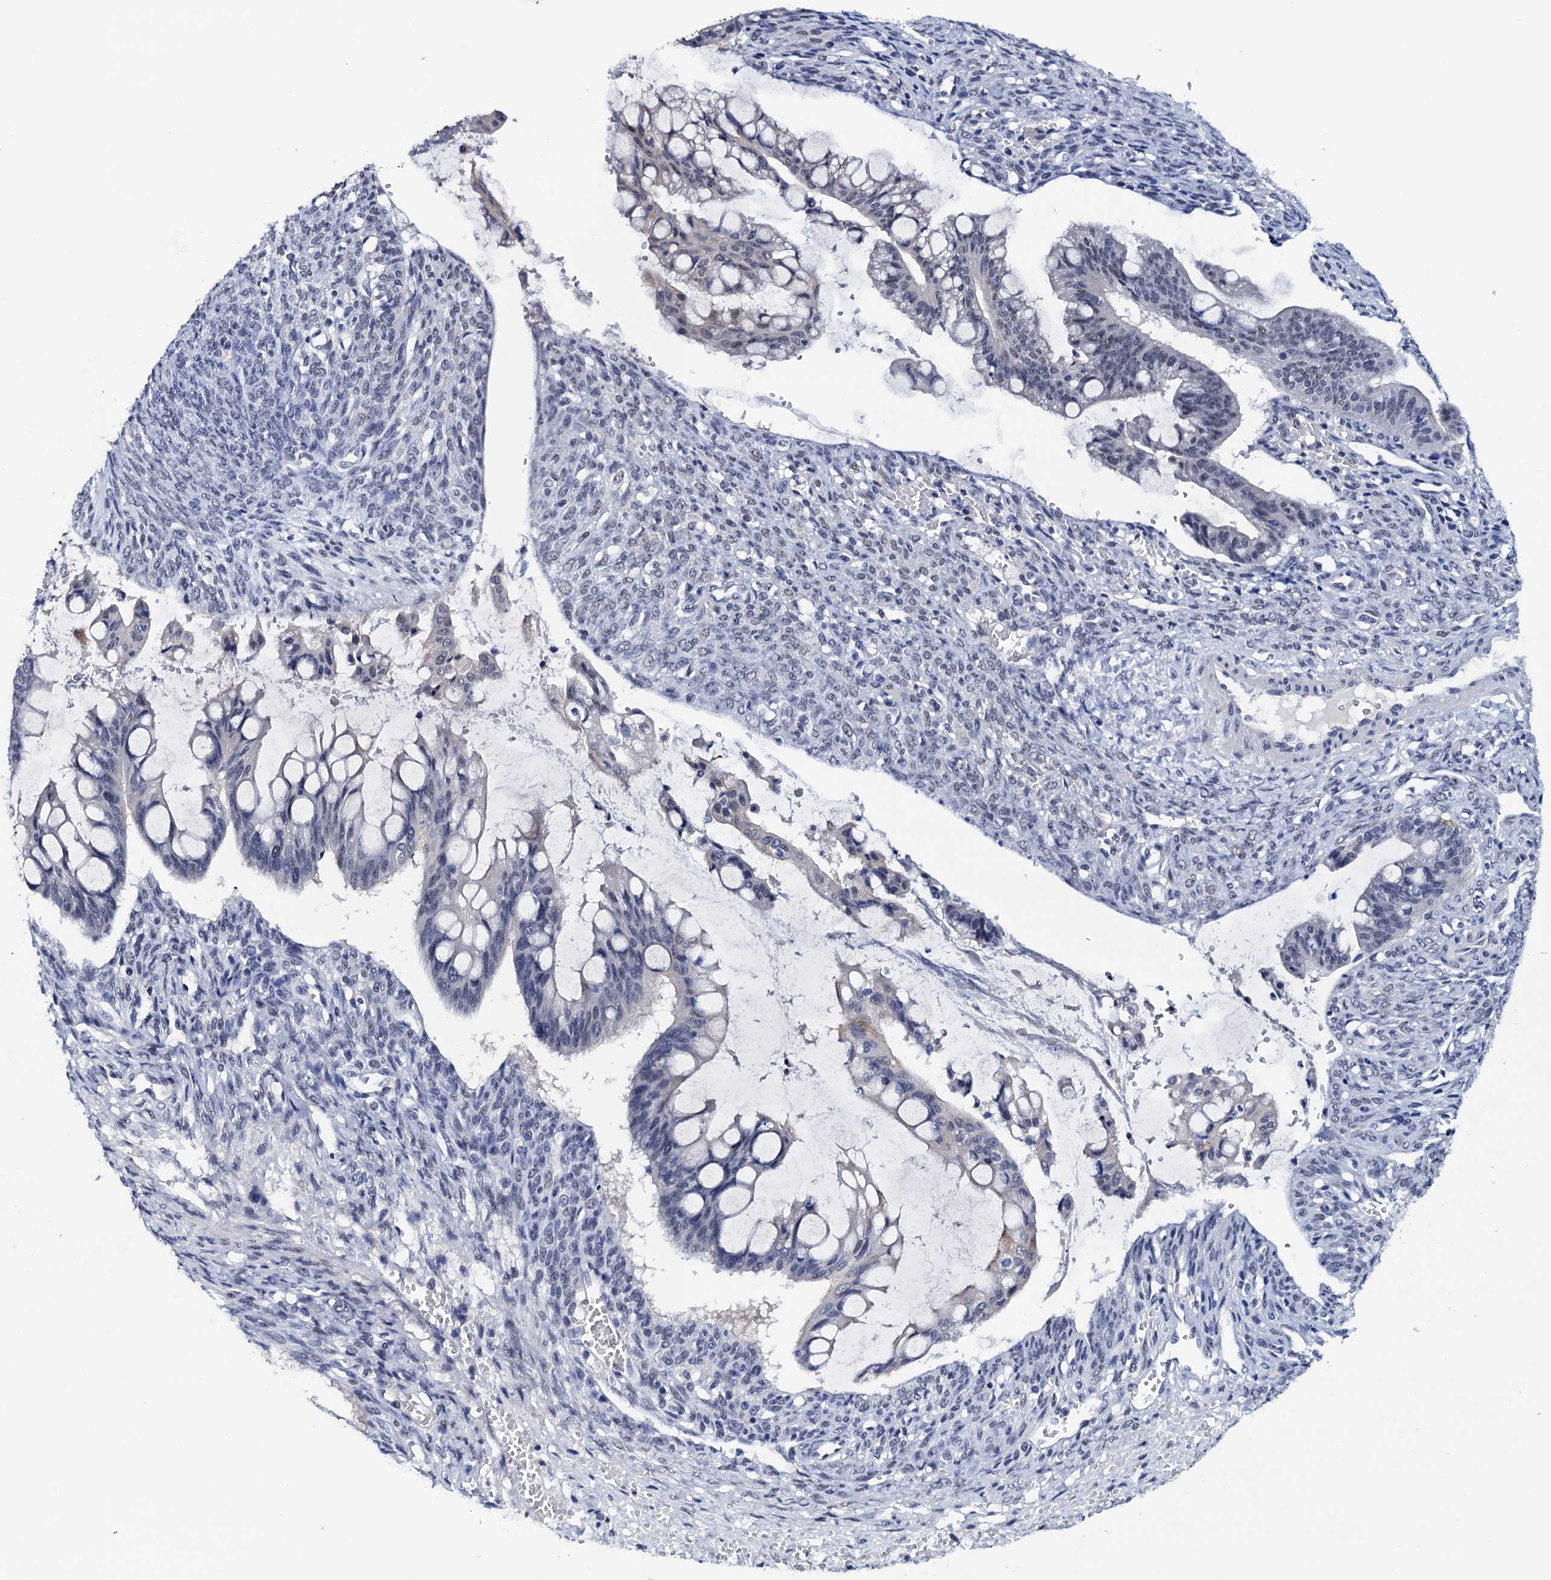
{"staining": {"intensity": "negative", "quantity": "none", "location": "none"}, "tissue": "ovarian cancer", "cell_type": "Tumor cells", "image_type": "cancer", "snomed": [{"axis": "morphology", "description": "Cystadenocarcinoma, mucinous, NOS"}, {"axis": "topography", "description": "Ovary"}], "caption": "Immunohistochemistry histopathology image of ovarian mucinous cystadenocarcinoma stained for a protein (brown), which displays no positivity in tumor cells. (DAB (3,3'-diaminobenzidine) immunohistochemistry, high magnification).", "gene": "FNBP4", "patient": {"sex": "female", "age": 73}}